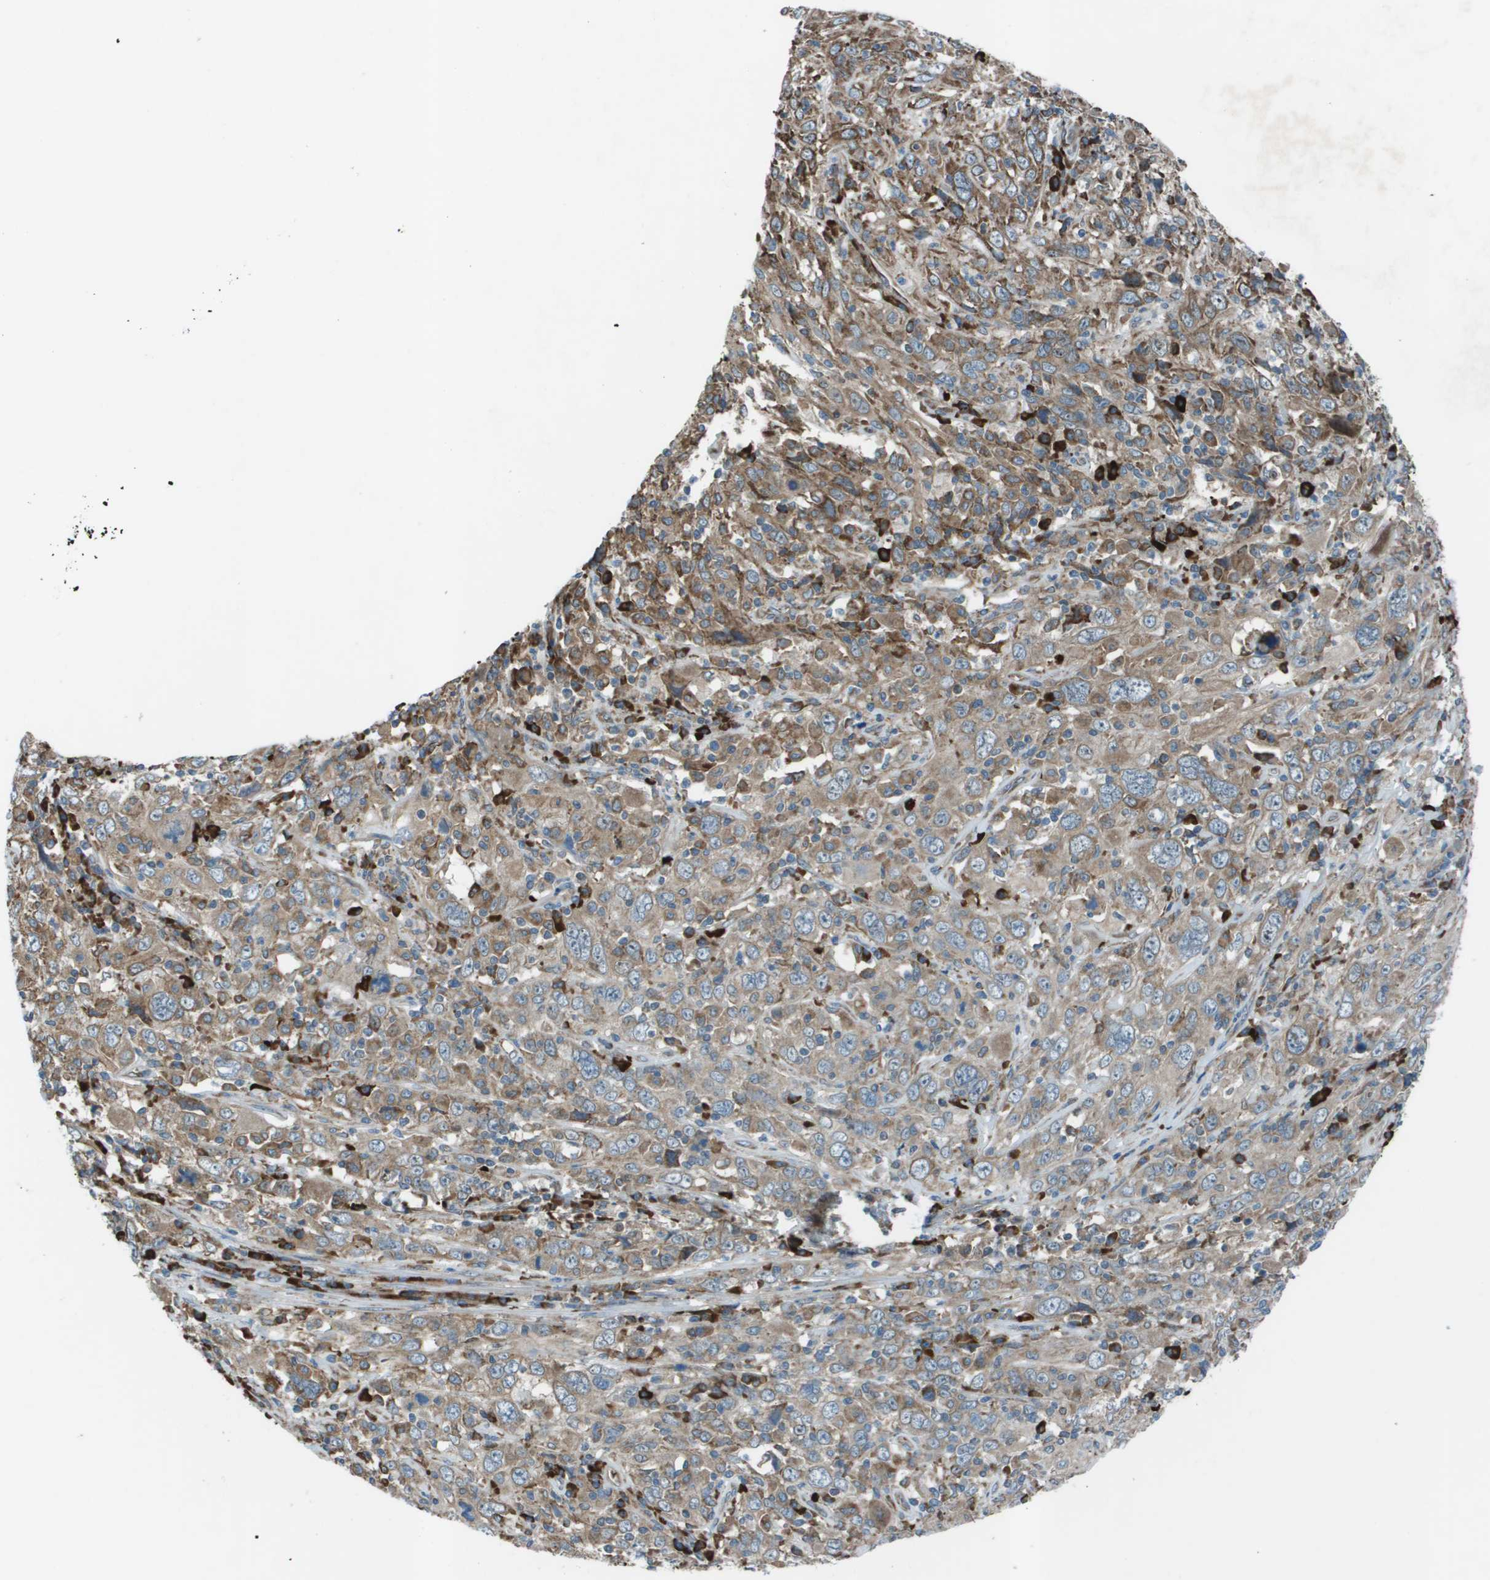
{"staining": {"intensity": "moderate", "quantity": "25%-75%", "location": "cytoplasmic/membranous"}, "tissue": "cervical cancer", "cell_type": "Tumor cells", "image_type": "cancer", "snomed": [{"axis": "morphology", "description": "Squamous cell carcinoma, NOS"}, {"axis": "topography", "description": "Cervix"}], "caption": "IHC micrograph of human cervical cancer stained for a protein (brown), which shows medium levels of moderate cytoplasmic/membranous staining in about 25%-75% of tumor cells.", "gene": "UTS2", "patient": {"sex": "female", "age": 46}}